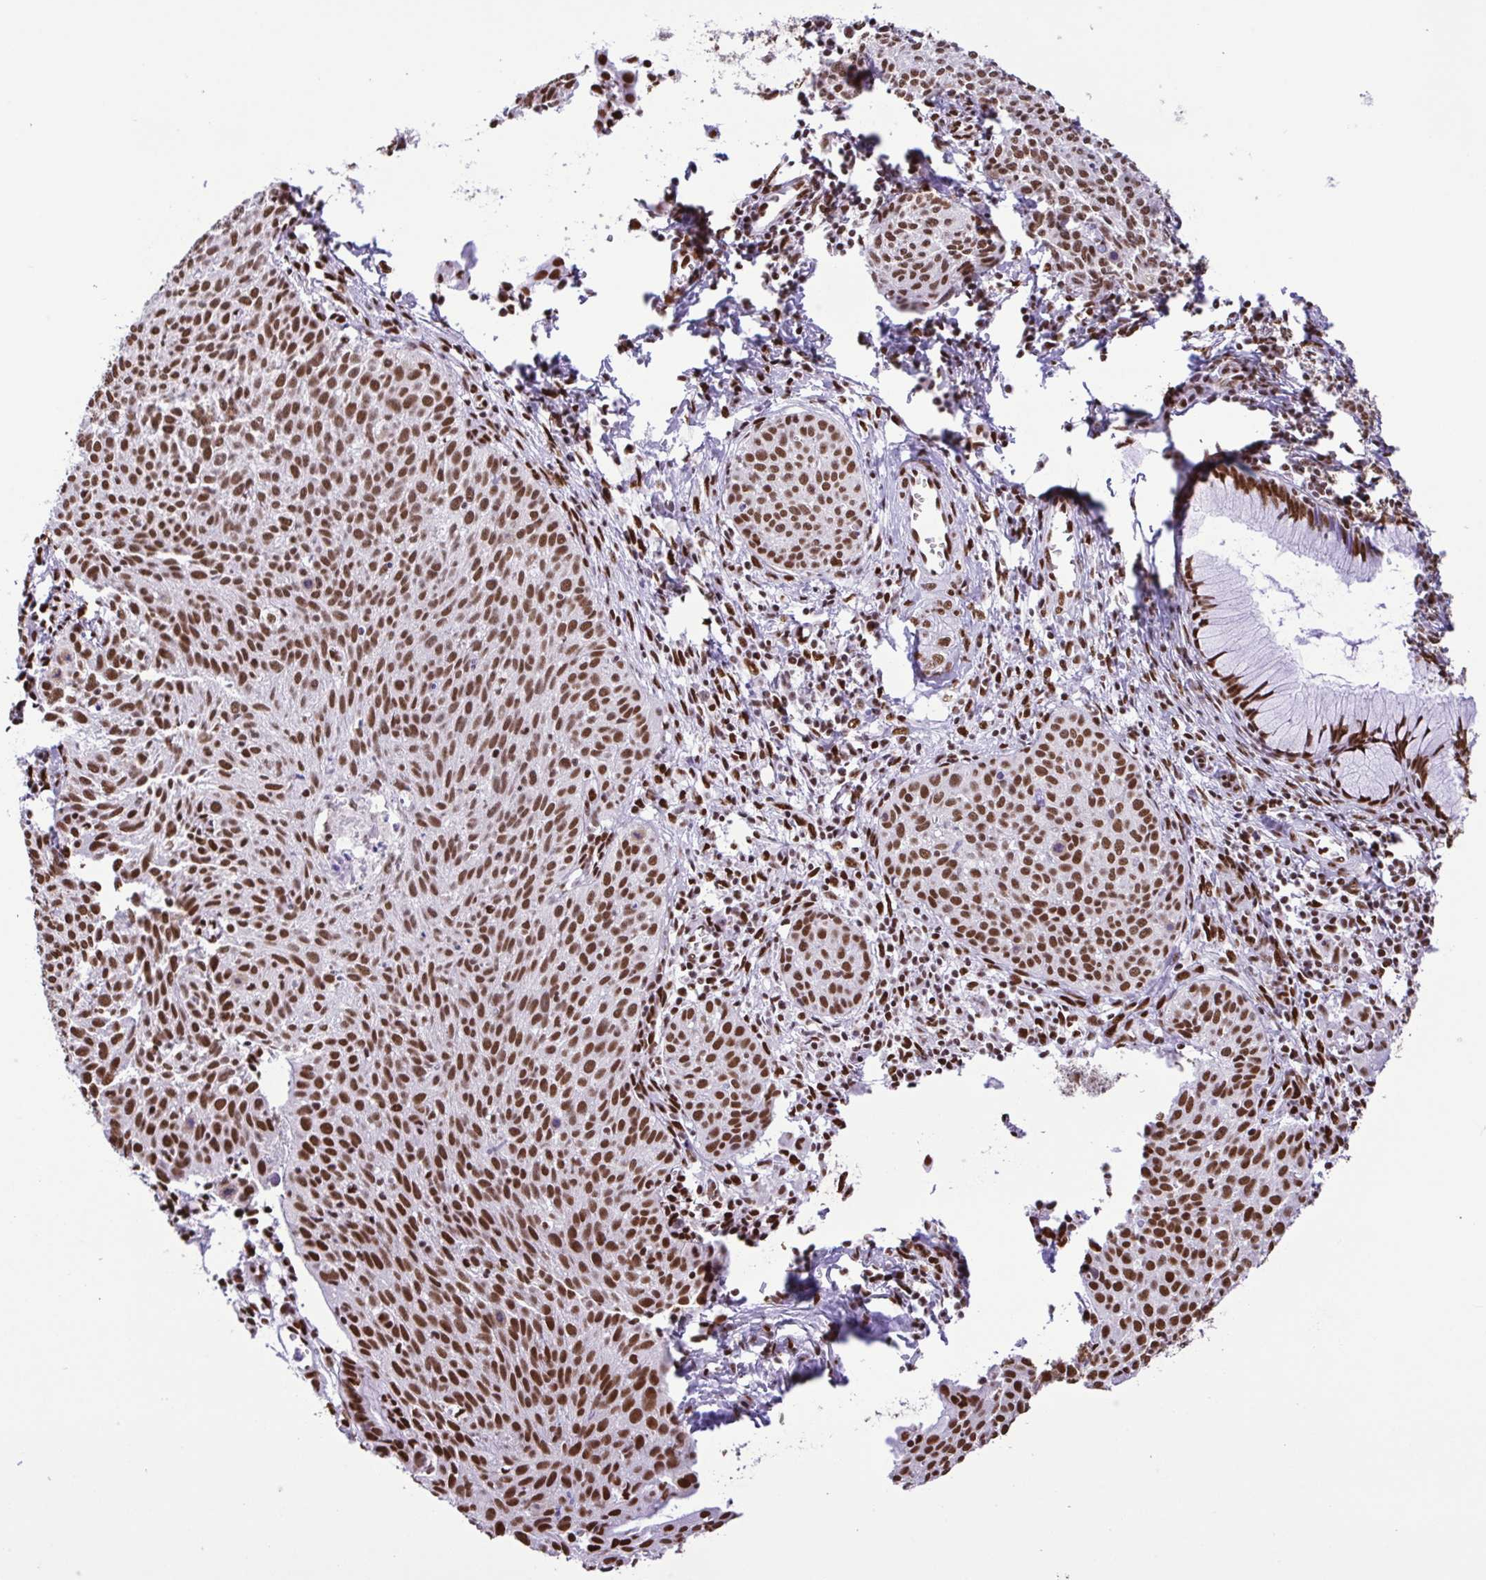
{"staining": {"intensity": "moderate", "quantity": ">75%", "location": "nuclear"}, "tissue": "cervical cancer", "cell_type": "Tumor cells", "image_type": "cancer", "snomed": [{"axis": "morphology", "description": "Squamous cell carcinoma, NOS"}, {"axis": "topography", "description": "Cervix"}], "caption": "Immunohistochemistry (DAB) staining of human cervical cancer shows moderate nuclear protein positivity in approximately >75% of tumor cells.", "gene": "TRIM28", "patient": {"sex": "female", "age": 38}}